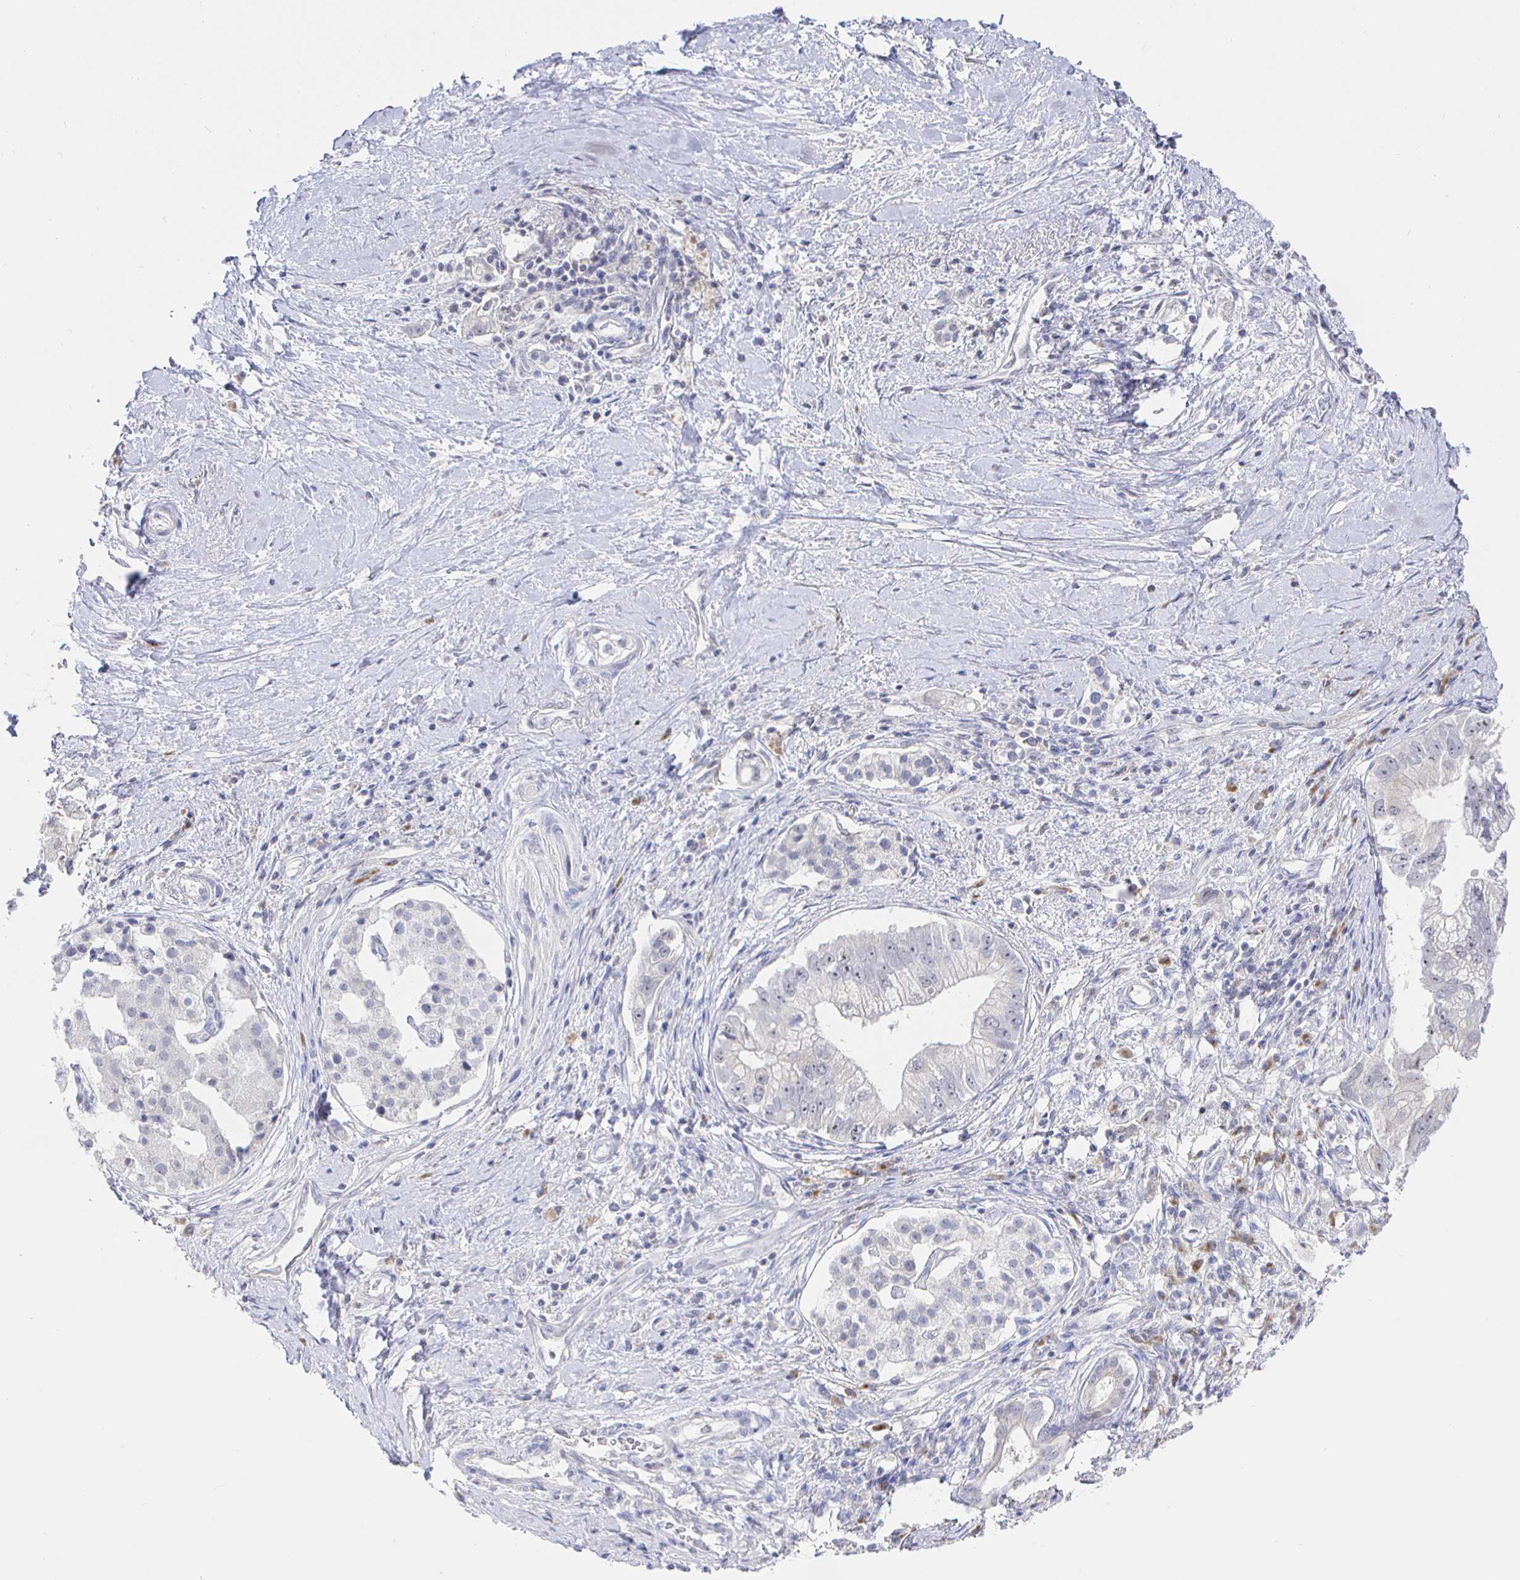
{"staining": {"intensity": "negative", "quantity": "none", "location": "none"}, "tissue": "pancreatic cancer", "cell_type": "Tumor cells", "image_type": "cancer", "snomed": [{"axis": "morphology", "description": "Adenocarcinoma, NOS"}, {"axis": "topography", "description": "Pancreas"}], "caption": "Pancreatic adenocarcinoma was stained to show a protein in brown. There is no significant staining in tumor cells. The staining is performed using DAB (3,3'-diaminobenzidine) brown chromogen with nuclei counter-stained in using hematoxylin.", "gene": "LRRC23", "patient": {"sex": "male", "age": 70}}